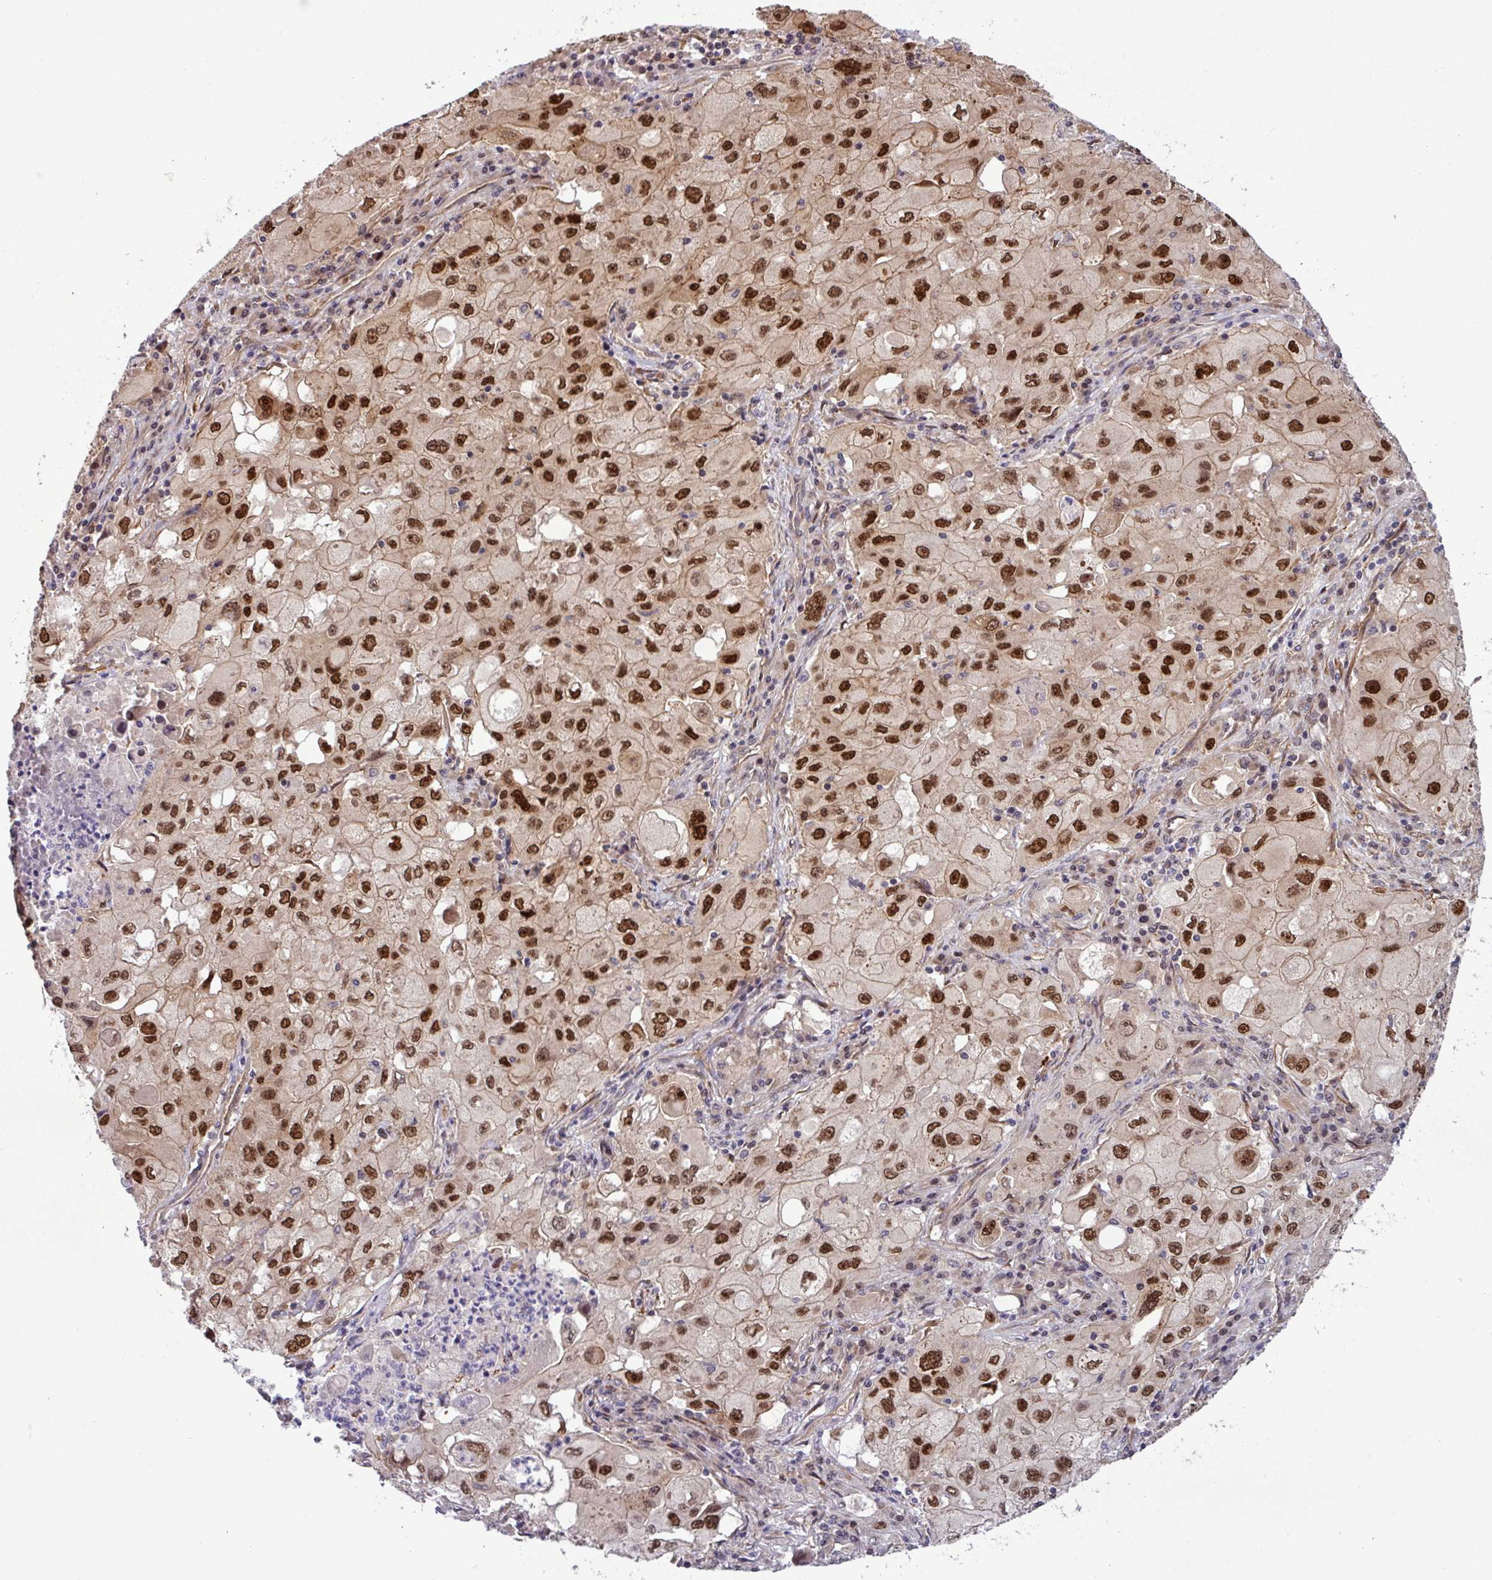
{"staining": {"intensity": "strong", "quantity": "25%-75%", "location": "cytoplasmic/membranous,nuclear"}, "tissue": "lung cancer", "cell_type": "Tumor cells", "image_type": "cancer", "snomed": [{"axis": "morphology", "description": "Squamous cell carcinoma, NOS"}, {"axis": "topography", "description": "Lung"}], "caption": "Brown immunohistochemical staining in human lung cancer reveals strong cytoplasmic/membranous and nuclear staining in about 25%-75% of tumor cells. The protein is stained brown, and the nuclei are stained in blue (DAB (3,3'-diaminobenzidine) IHC with brightfield microscopy, high magnification).", "gene": "C7orf50", "patient": {"sex": "male", "age": 63}}